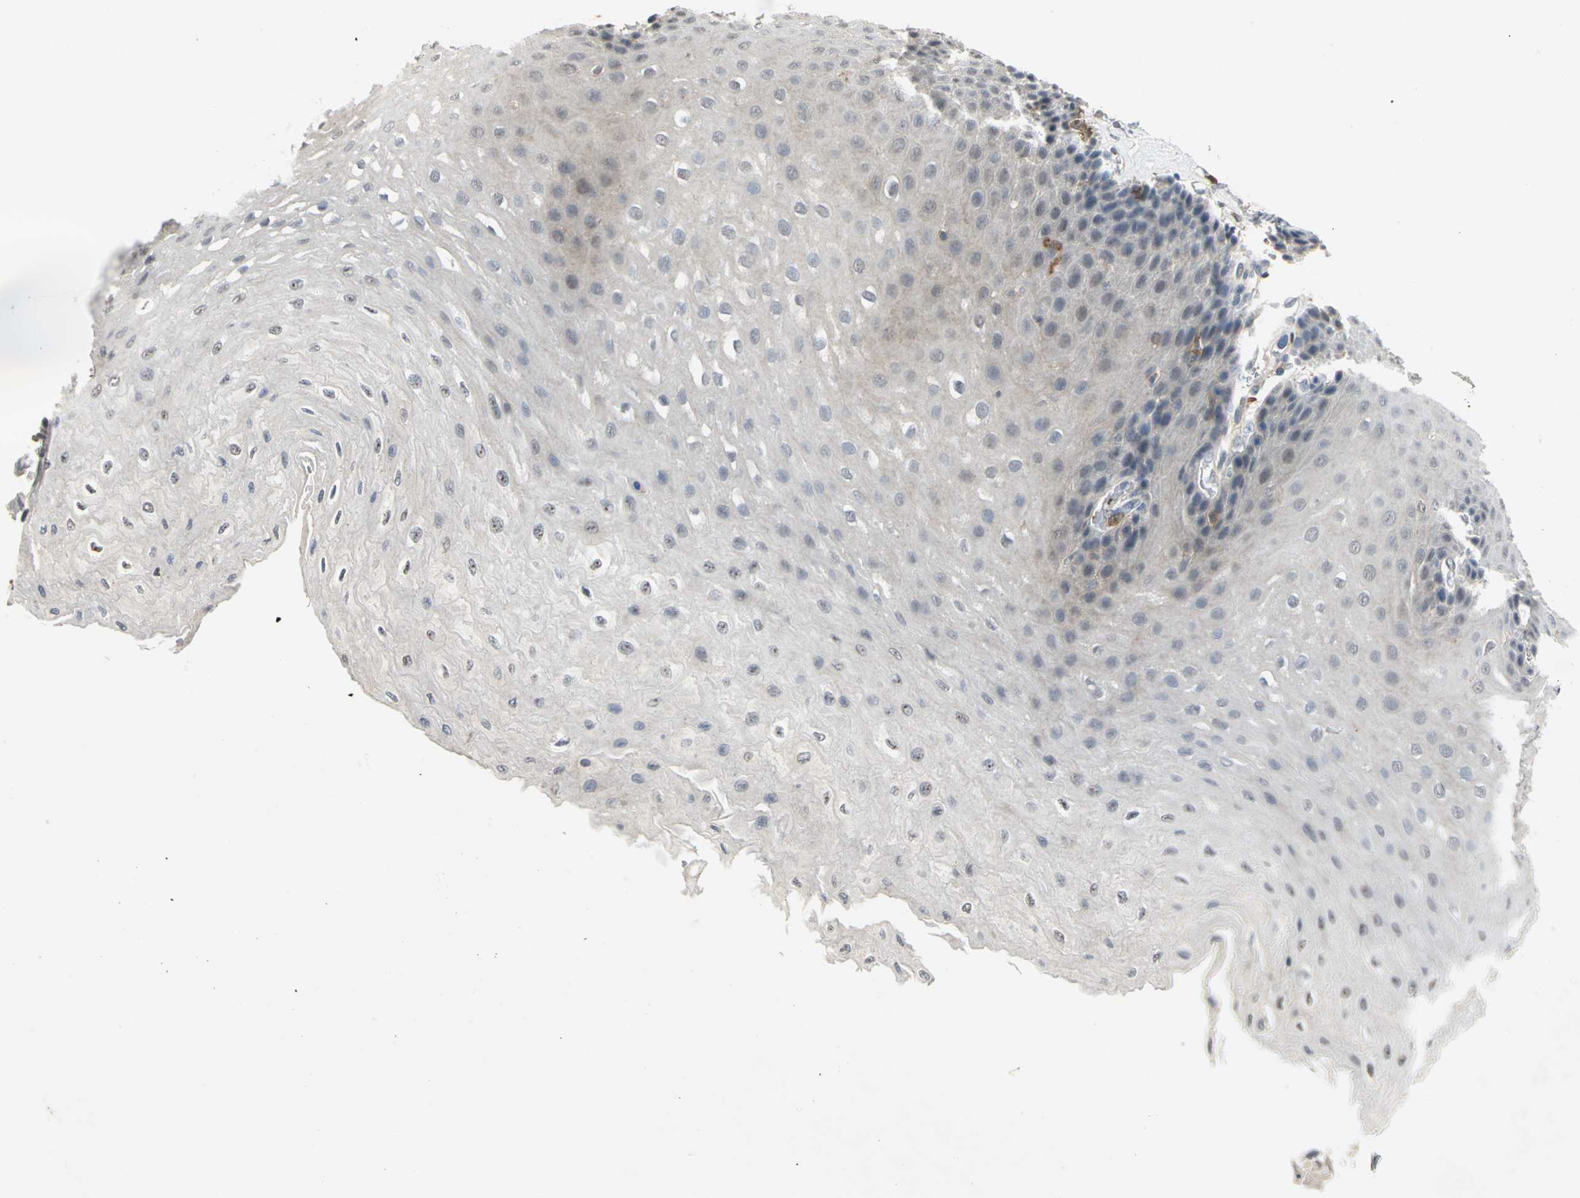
{"staining": {"intensity": "negative", "quantity": "none", "location": "none"}, "tissue": "esophagus", "cell_type": "Squamous epithelial cells", "image_type": "normal", "snomed": [{"axis": "morphology", "description": "Normal tissue, NOS"}, {"axis": "topography", "description": "Esophagus"}], "caption": "IHC histopathology image of benign esophagus stained for a protein (brown), which reveals no staining in squamous epithelial cells.", "gene": "SKAP2", "patient": {"sex": "female", "age": 72}}